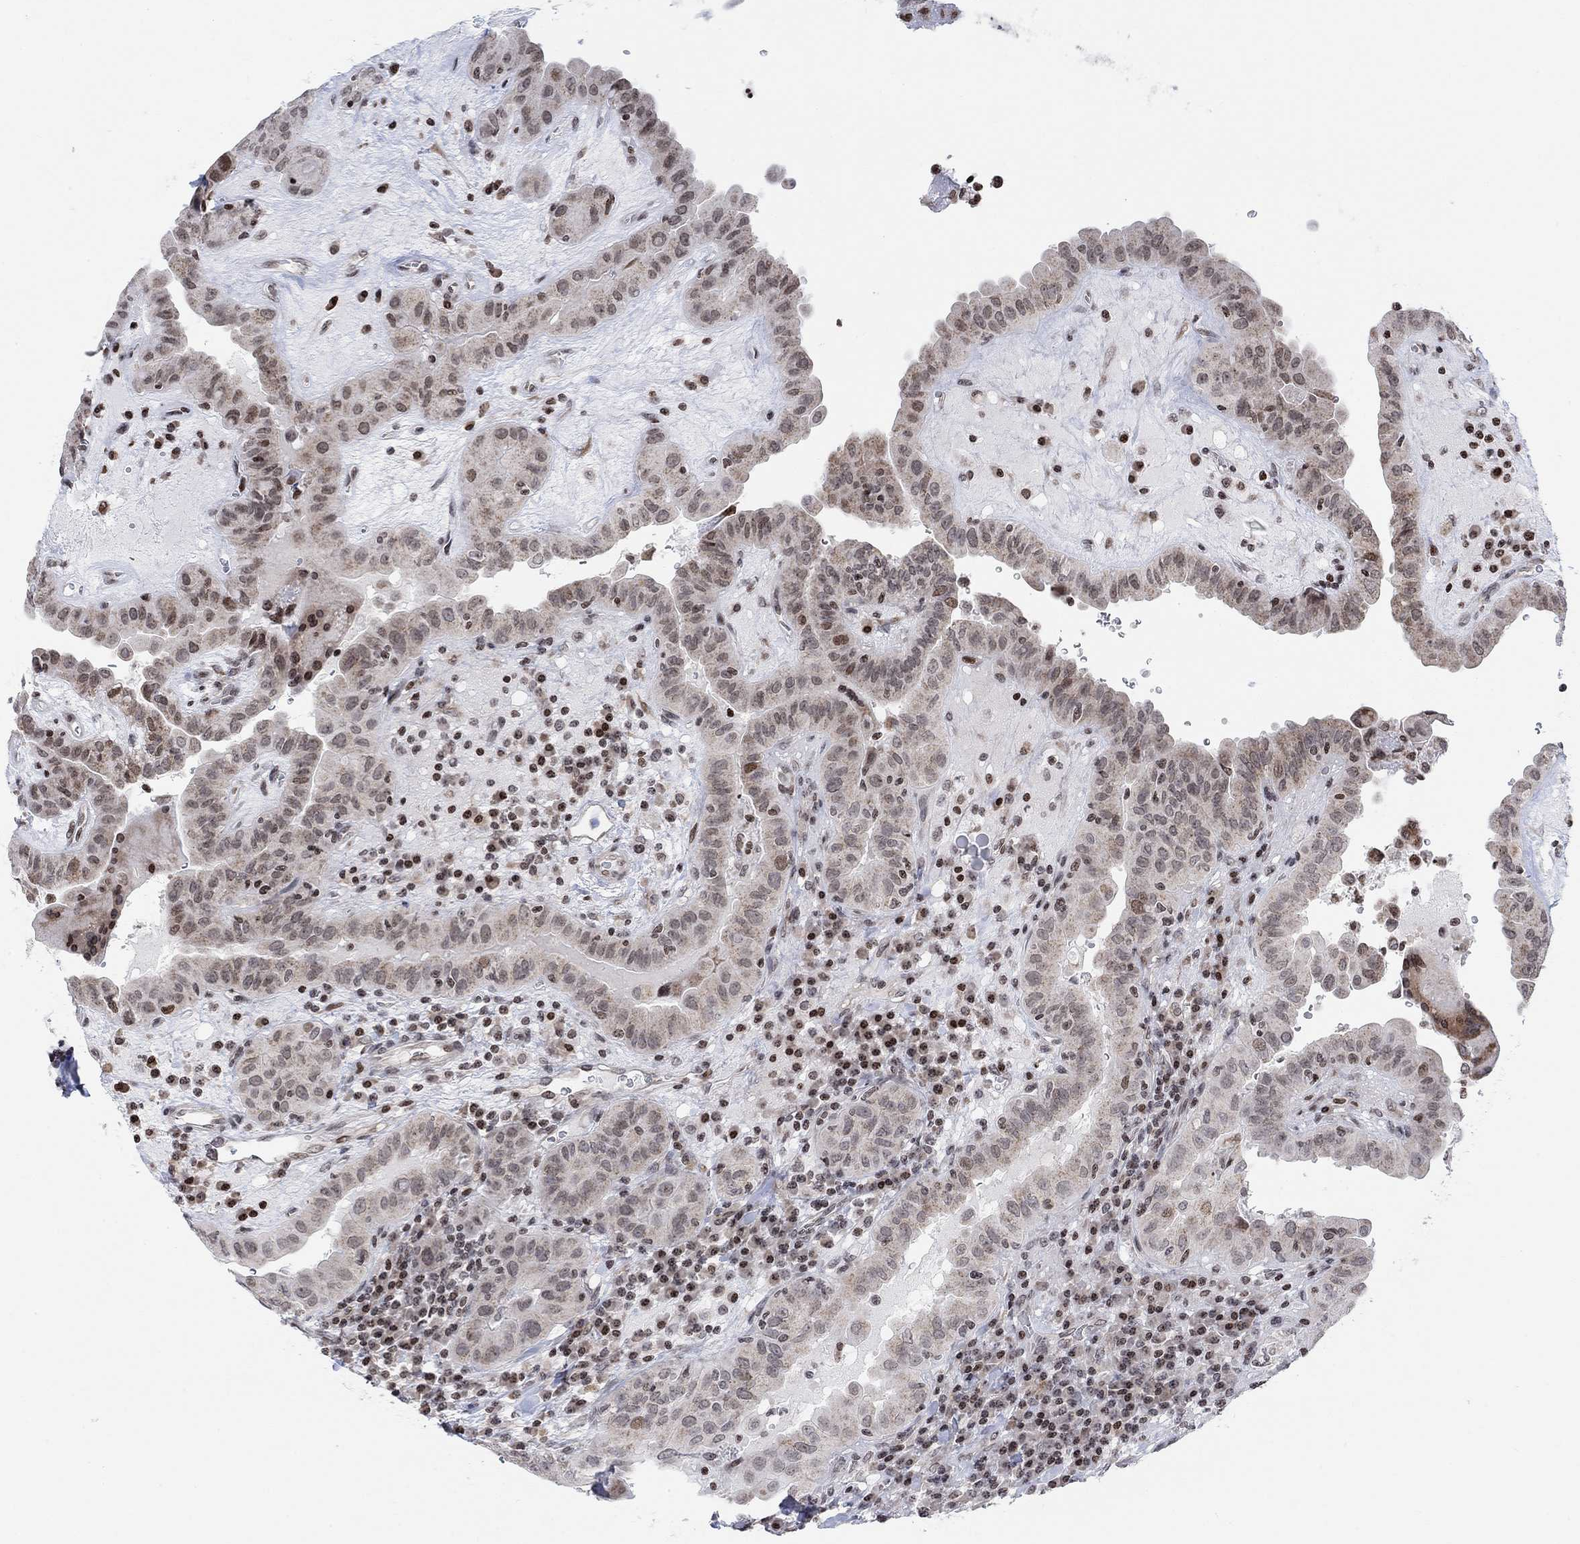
{"staining": {"intensity": "moderate", "quantity": "<25%", "location": "cytoplasmic/membranous"}, "tissue": "thyroid cancer", "cell_type": "Tumor cells", "image_type": "cancer", "snomed": [{"axis": "morphology", "description": "Papillary adenocarcinoma, NOS"}, {"axis": "topography", "description": "Thyroid gland"}], "caption": "Moderate cytoplasmic/membranous expression for a protein is present in approximately <25% of tumor cells of thyroid papillary adenocarcinoma using immunohistochemistry (IHC).", "gene": "ABHD14A", "patient": {"sex": "female", "age": 37}}